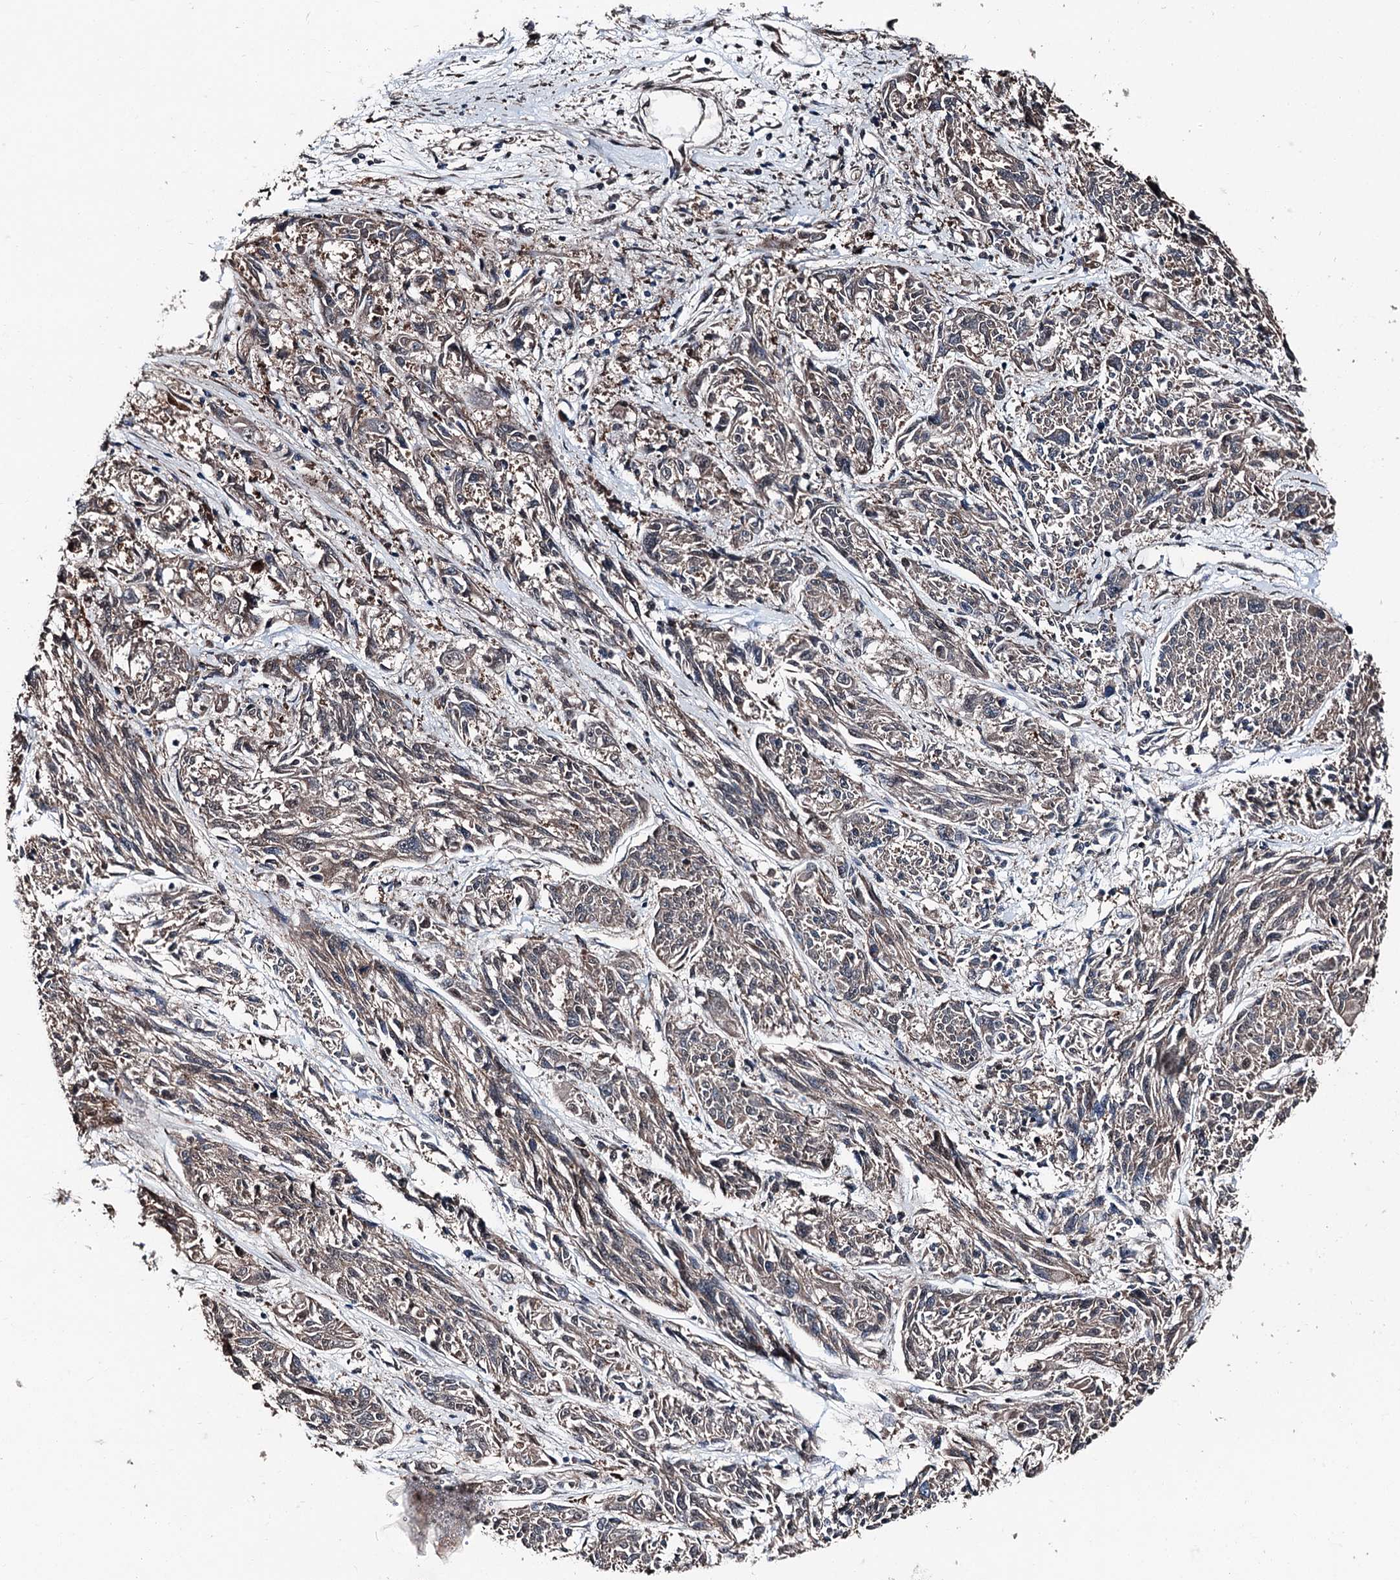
{"staining": {"intensity": "weak", "quantity": "<25%", "location": "cytoplasmic/membranous"}, "tissue": "melanoma", "cell_type": "Tumor cells", "image_type": "cancer", "snomed": [{"axis": "morphology", "description": "Malignant melanoma, NOS"}, {"axis": "topography", "description": "Skin"}], "caption": "A photomicrograph of human malignant melanoma is negative for staining in tumor cells.", "gene": "PSMD13", "patient": {"sex": "male", "age": 53}}